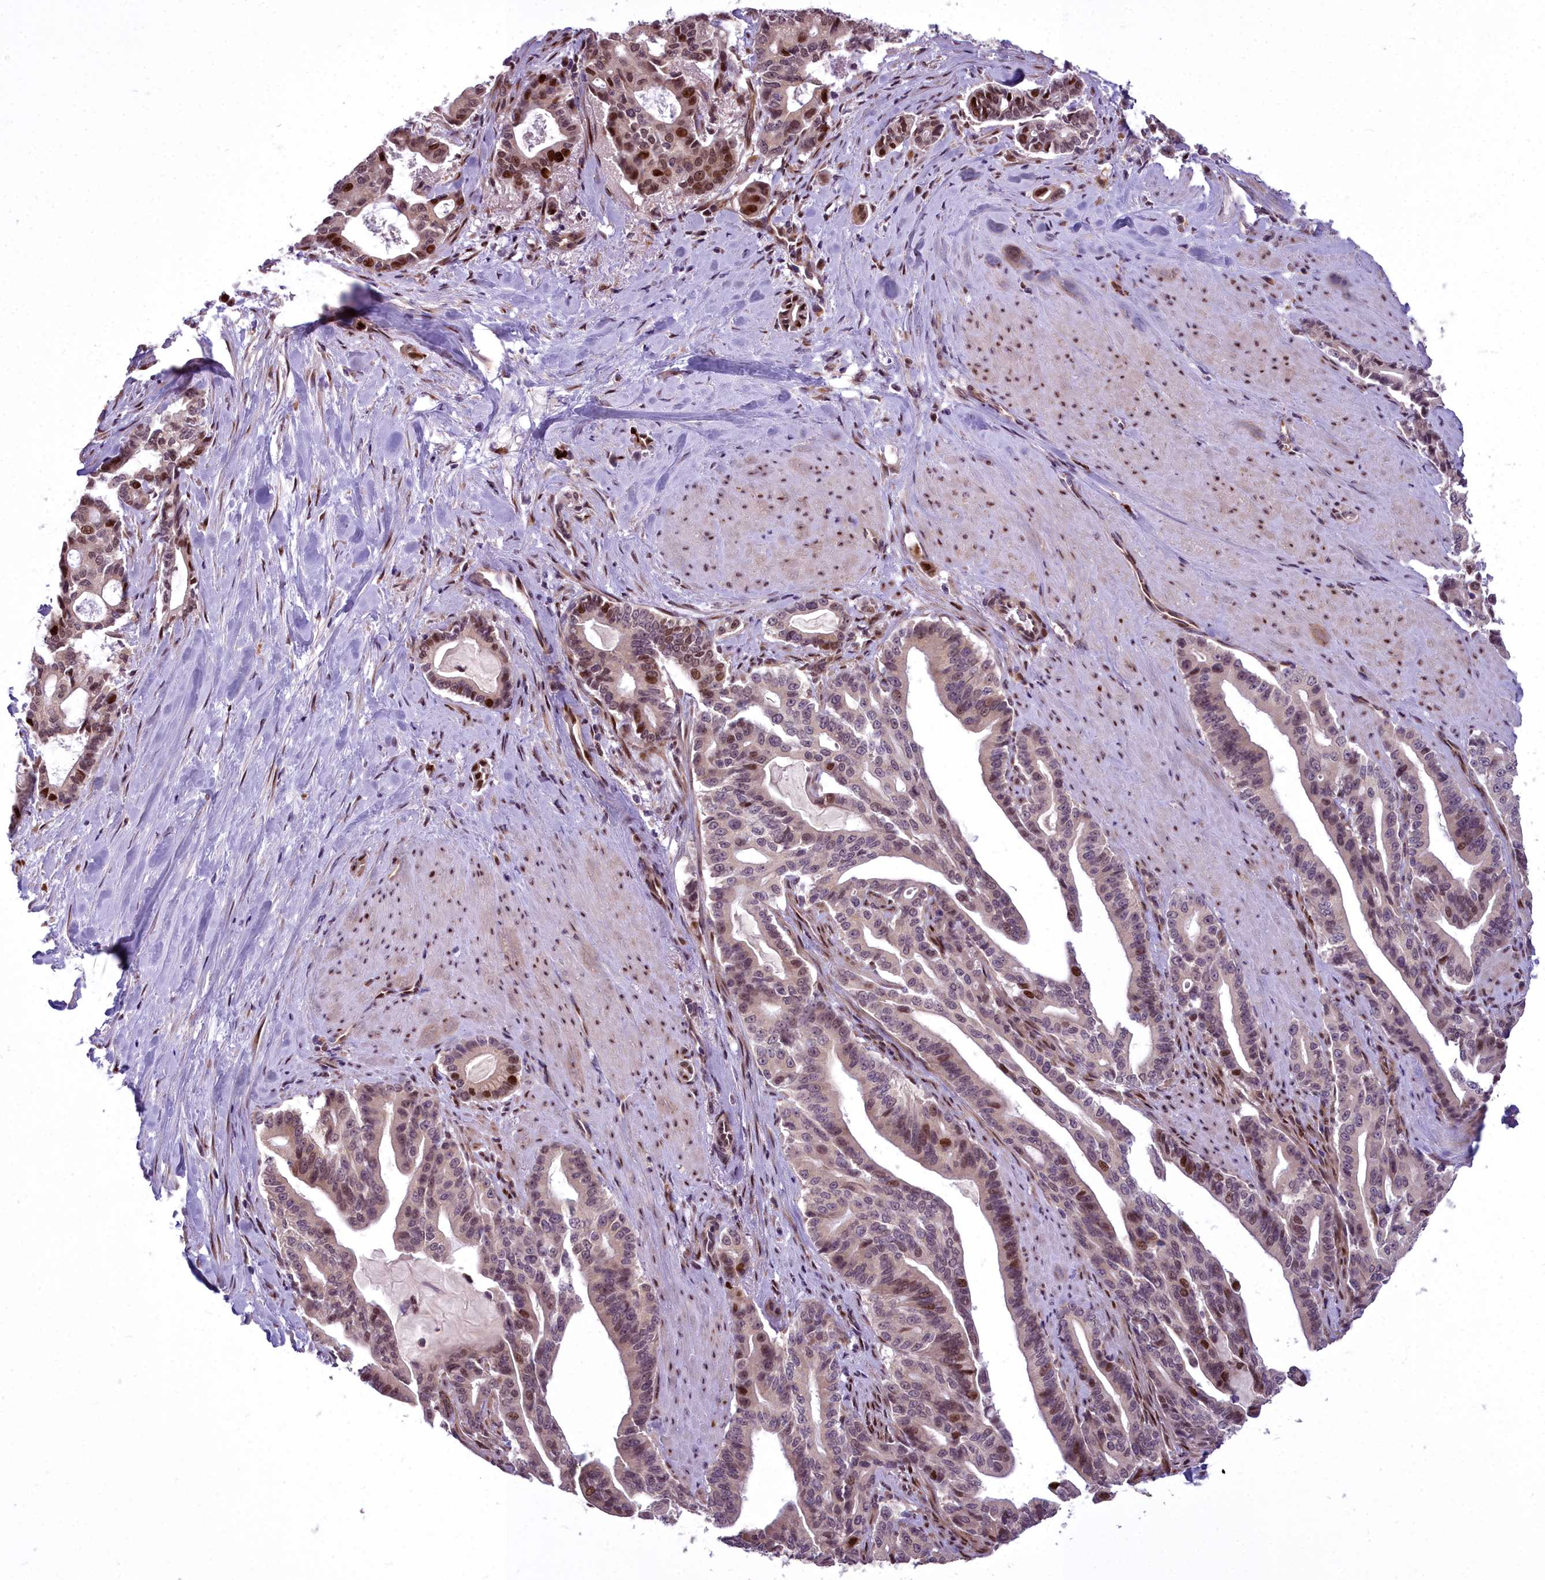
{"staining": {"intensity": "moderate", "quantity": "25%-75%", "location": "nuclear"}, "tissue": "pancreatic cancer", "cell_type": "Tumor cells", "image_type": "cancer", "snomed": [{"axis": "morphology", "description": "Adenocarcinoma, NOS"}, {"axis": "topography", "description": "Pancreas"}], "caption": "Human pancreatic cancer stained for a protein (brown) reveals moderate nuclear positive staining in about 25%-75% of tumor cells.", "gene": "AP1M1", "patient": {"sex": "male", "age": 63}}